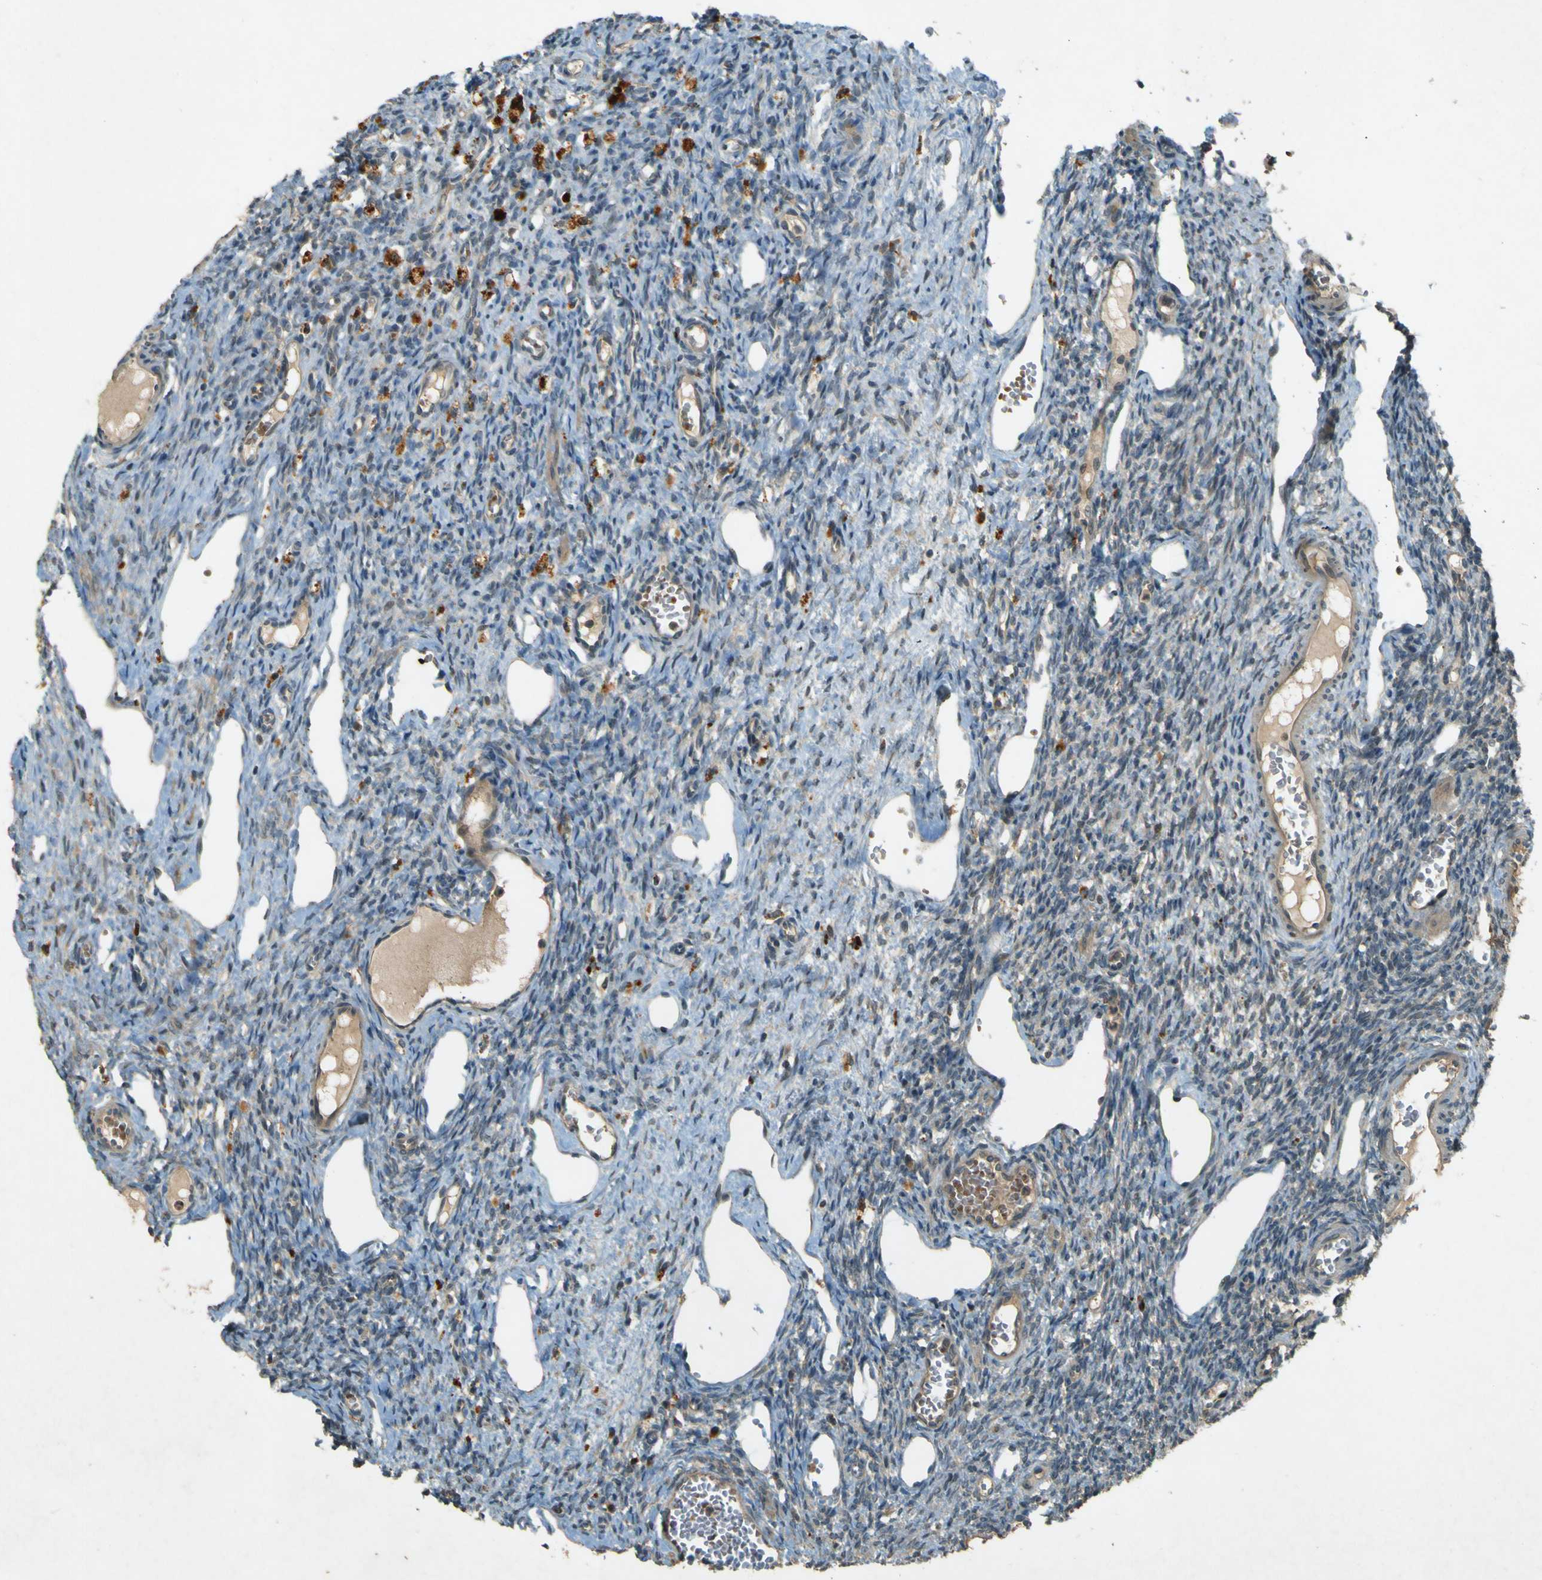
{"staining": {"intensity": "negative", "quantity": "none", "location": "none"}, "tissue": "ovary", "cell_type": "Ovarian stroma cells", "image_type": "normal", "snomed": [{"axis": "morphology", "description": "Normal tissue, NOS"}, {"axis": "topography", "description": "Ovary"}], "caption": "A photomicrograph of ovary stained for a protein shows no brown staining in ovarian stroma cells.", "gene": "MPDZ", "patient": {"sex": "female", "age": 33}}